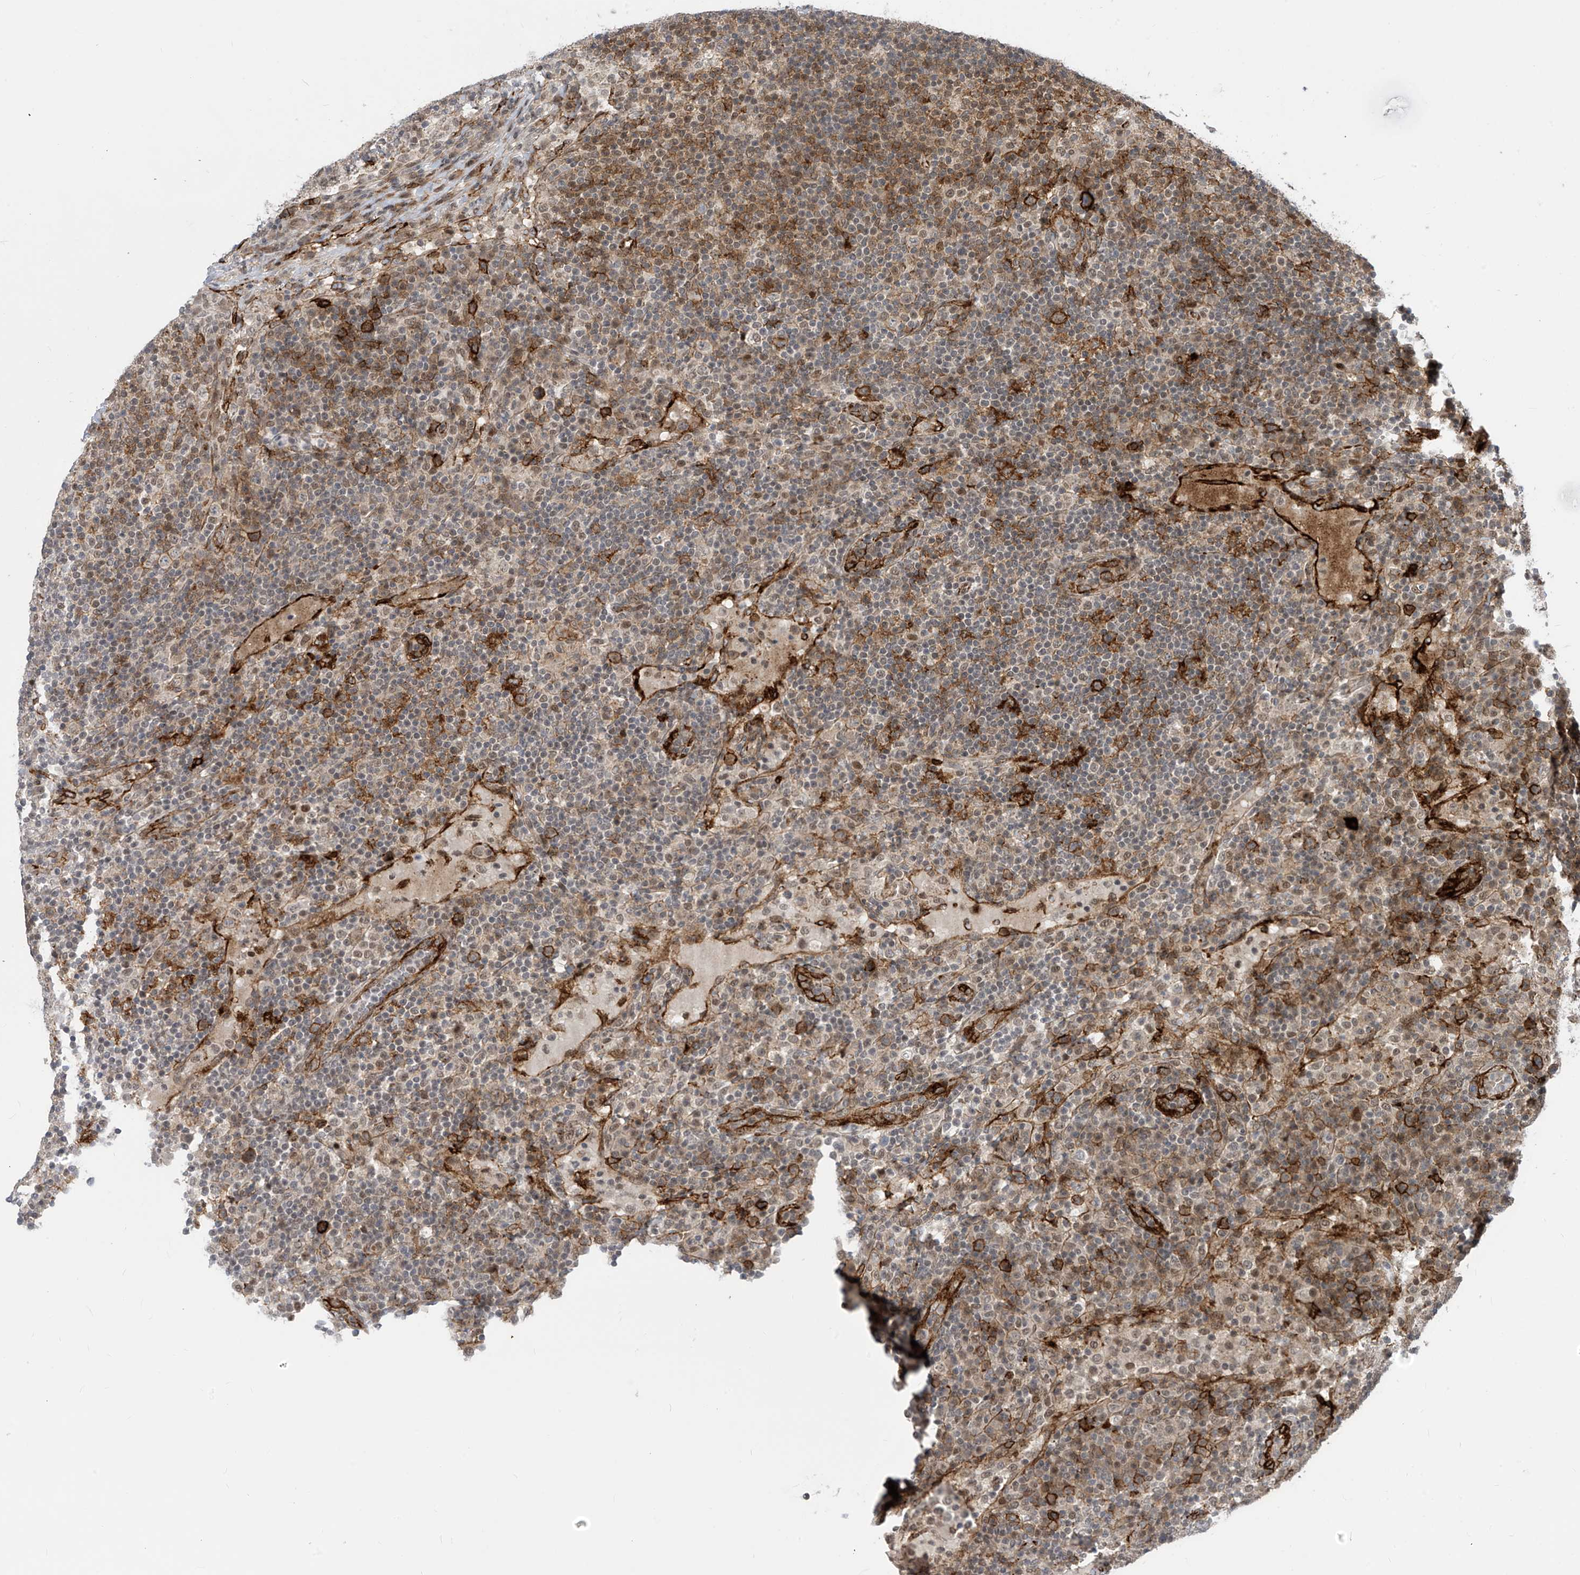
{"staining": {"intensity": "moderate", "quantity": "<25%", "location": "cytoplasmic/membranous,nuclear"}, "tissue": "lymph node", "cell_type": "Germinal center cells", "image_type": "normal", "snomed": [{"axis": "morphology", "description": "Normal tissue, NOS"}, {"axis": "topography", "description": "Lymph node"}], "caption": "A low amount of moderate cytoplasmic/membranous,nuclear expression is present in approximately <25% of germinal center cells in normal lymph node.", "gene": "LAGE3", "patient": {"sex": "female", "age": 53}}